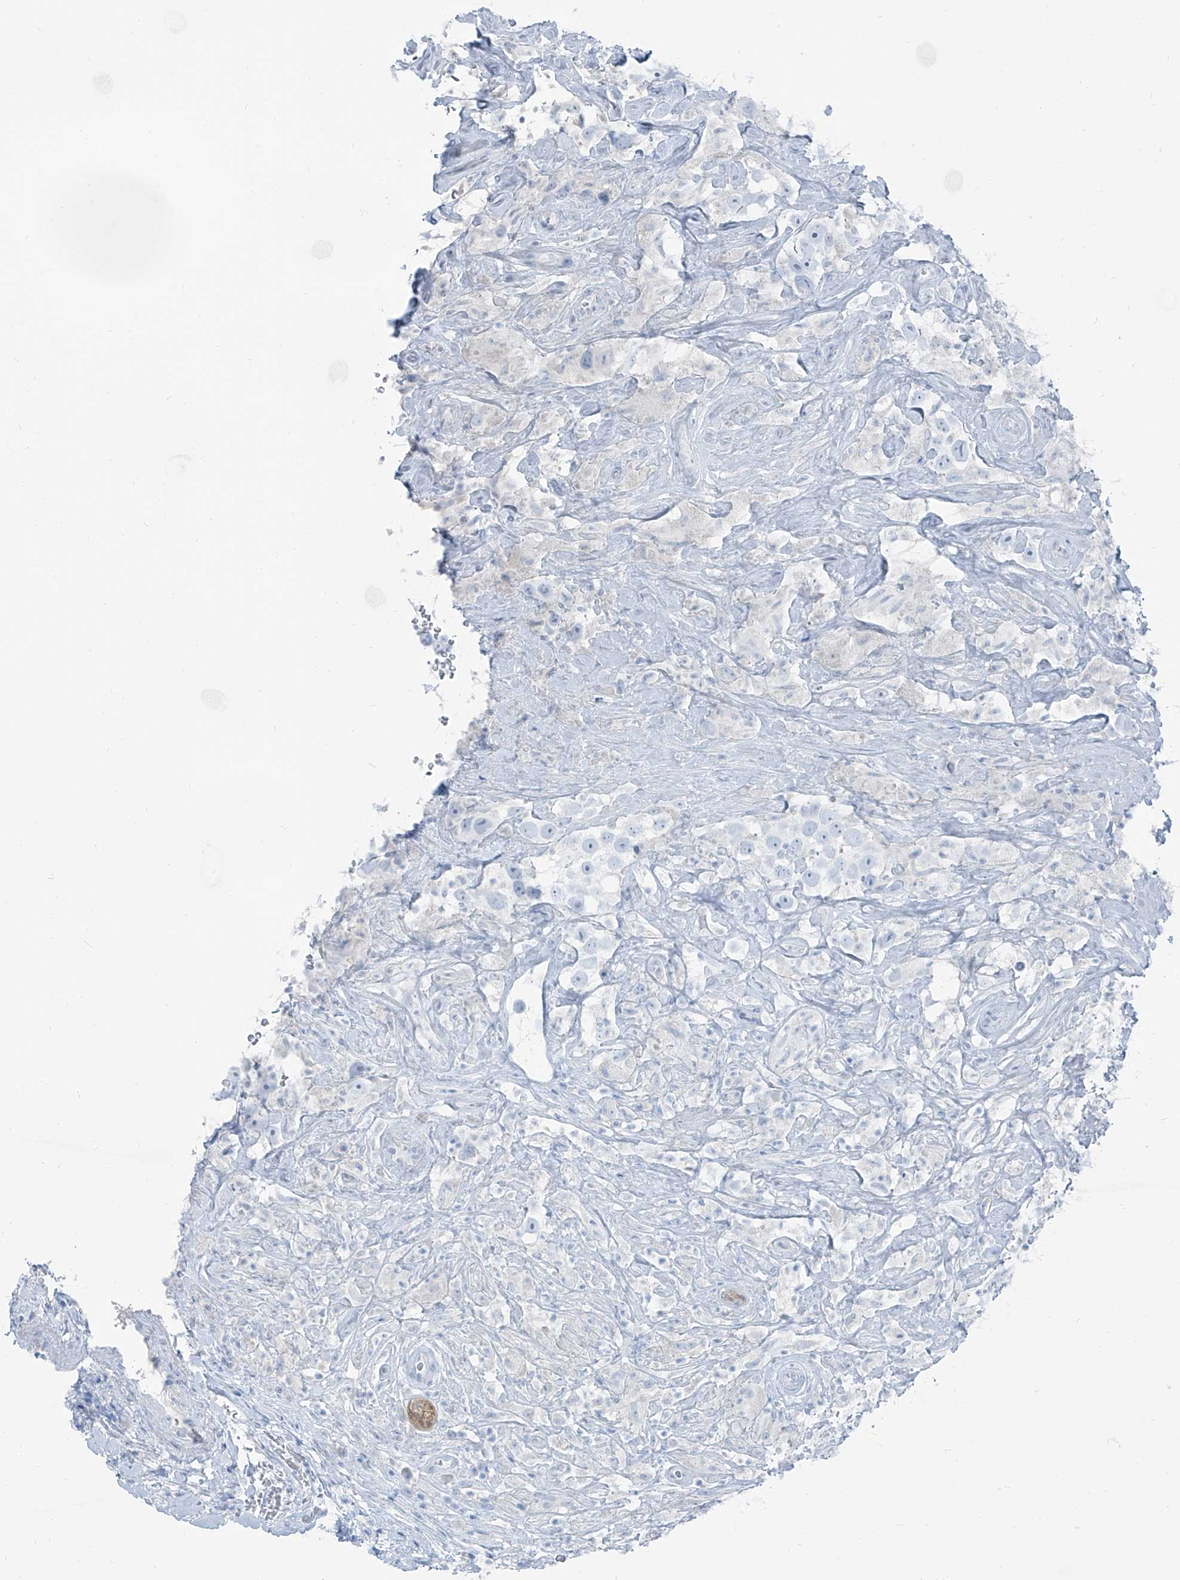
{"staining": {"intensity": "negative", "quantity": "none", "location": "none"}, "tissue": "testis cancer", "cell_type": "Tumor cells", "image_type": "cancer", "snomed": [{"axis": "morphology", "description": "Seminoma, NOS"}, {"axis": "topography", "description": "Testis"}], "caption": "Tumor cells show no significant protein positivity in testis seminoma. The staining was performed using DAB to visualize the protein expression in brown, while the nuclei were stained in blue with hematoxylin (Magnification: 20x).", "gene": "RGN", "patient": {"sex": "male", "age": 49}}